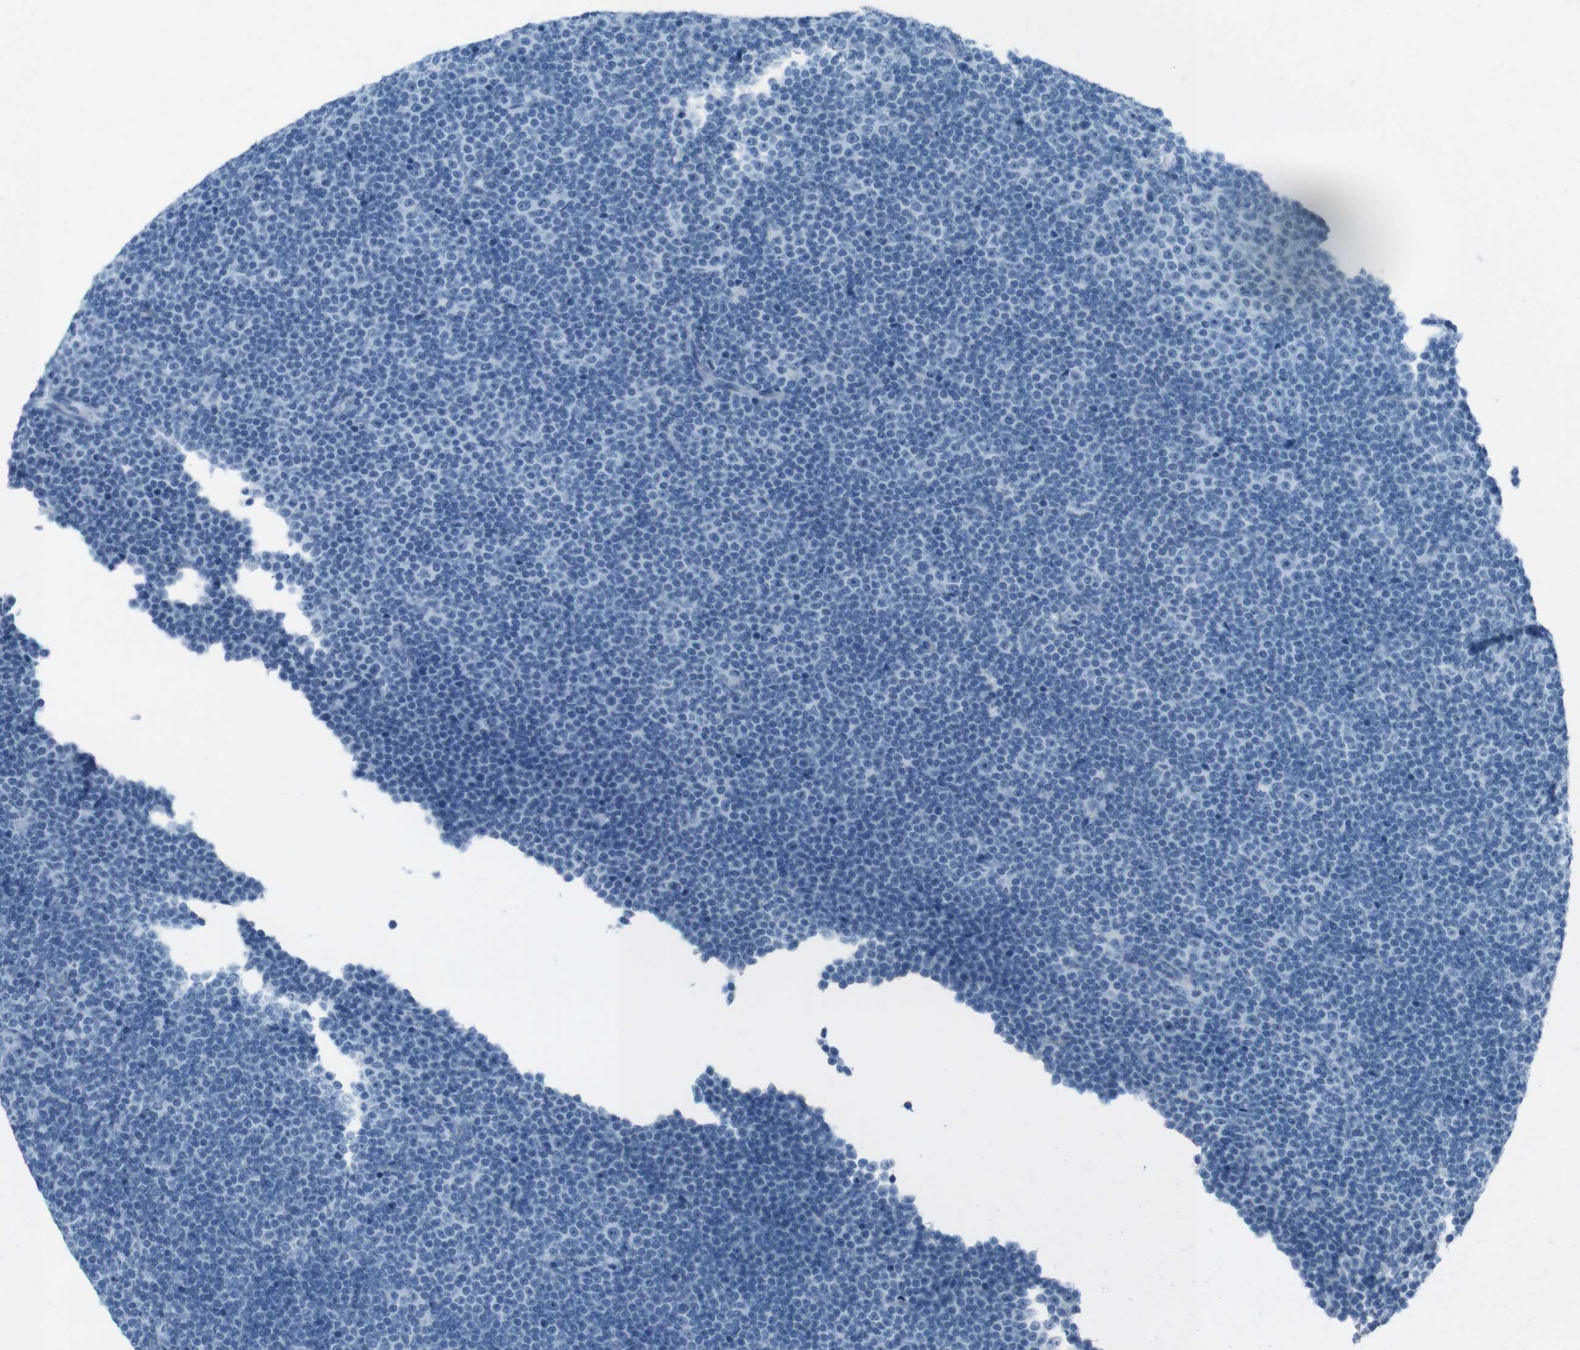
{"staining": {"intensity": "negative", "quantity": "none", "location": "none"}, "tissue": "lymphoma", "cell_type": "Tumor cells", "image_type": "cancer", "snomed": [{"axis": "morphology", "description": "Malignant lymphoma, non-Hodgkin's type, Low grade"}, {"axis": "topography", "description": "Lymph node"}], "caption": "Immunohistochemistry of lymphoma shows no staining in tumor cells.", "gene": "TMEM207", "patient": {"sex": "female", "age": 67}}